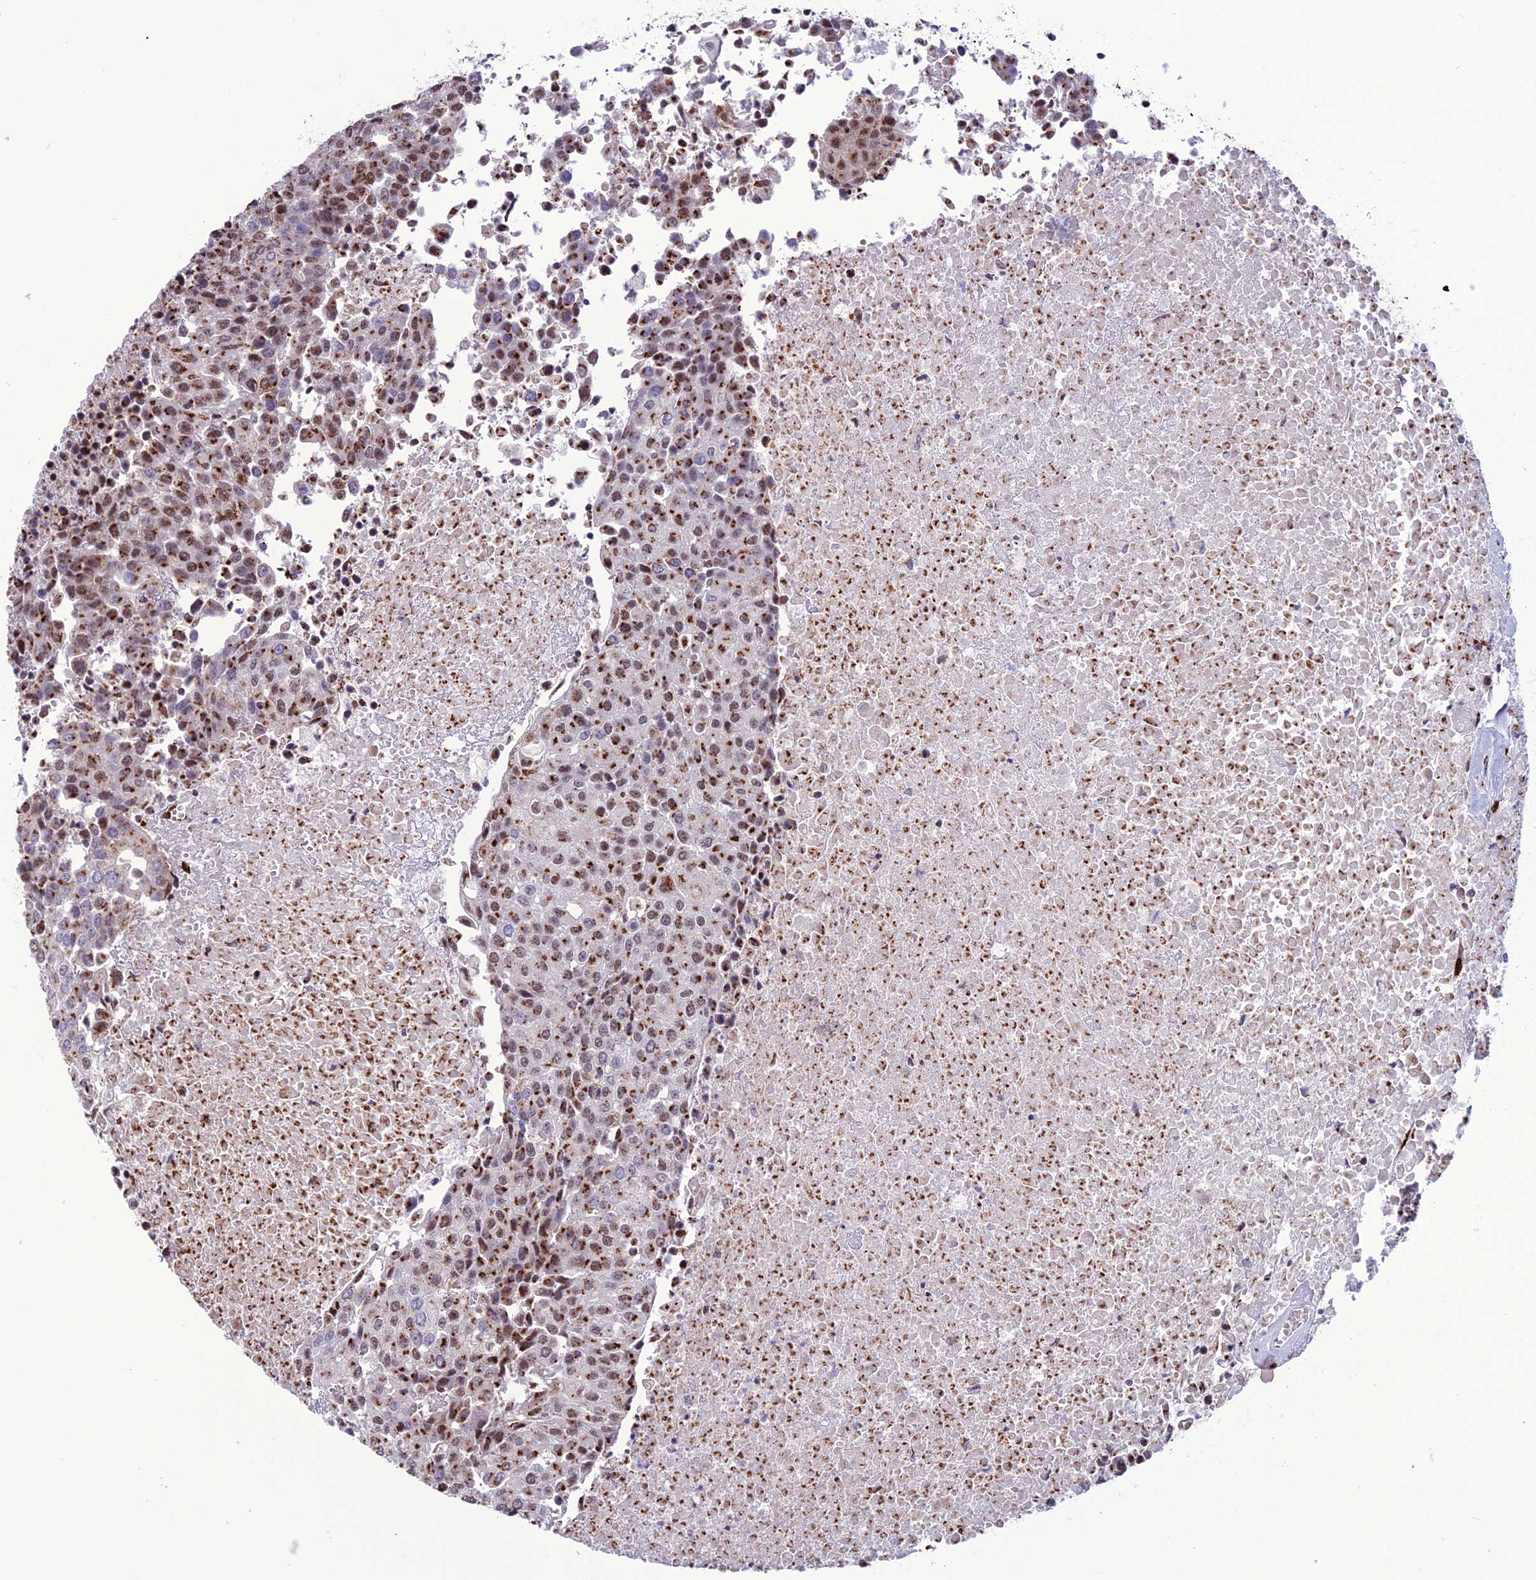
{"staining": {"intensity": "strong", "quantity": "25%-75%", "location": "cytoplasmic/membranous,nuclear"}, "tissue": "urothelial cancer", "cell_type": "Tumor cells", "image_type": "cancer", "snomed": [{"axis": "morphology", "description": "Urothelial carcinoma, High grade"}, {"axis": "topography", "description": "Urinary bladder"}], "caption": "A high amount of strong cytoplasmic/membranous and nuclear expression is appreciated in about 25%-75% of tumor cells in urothelial cancer tissue.", "gene": "PLEKHA4", "patient": {"sex": "female", "age": 85}}